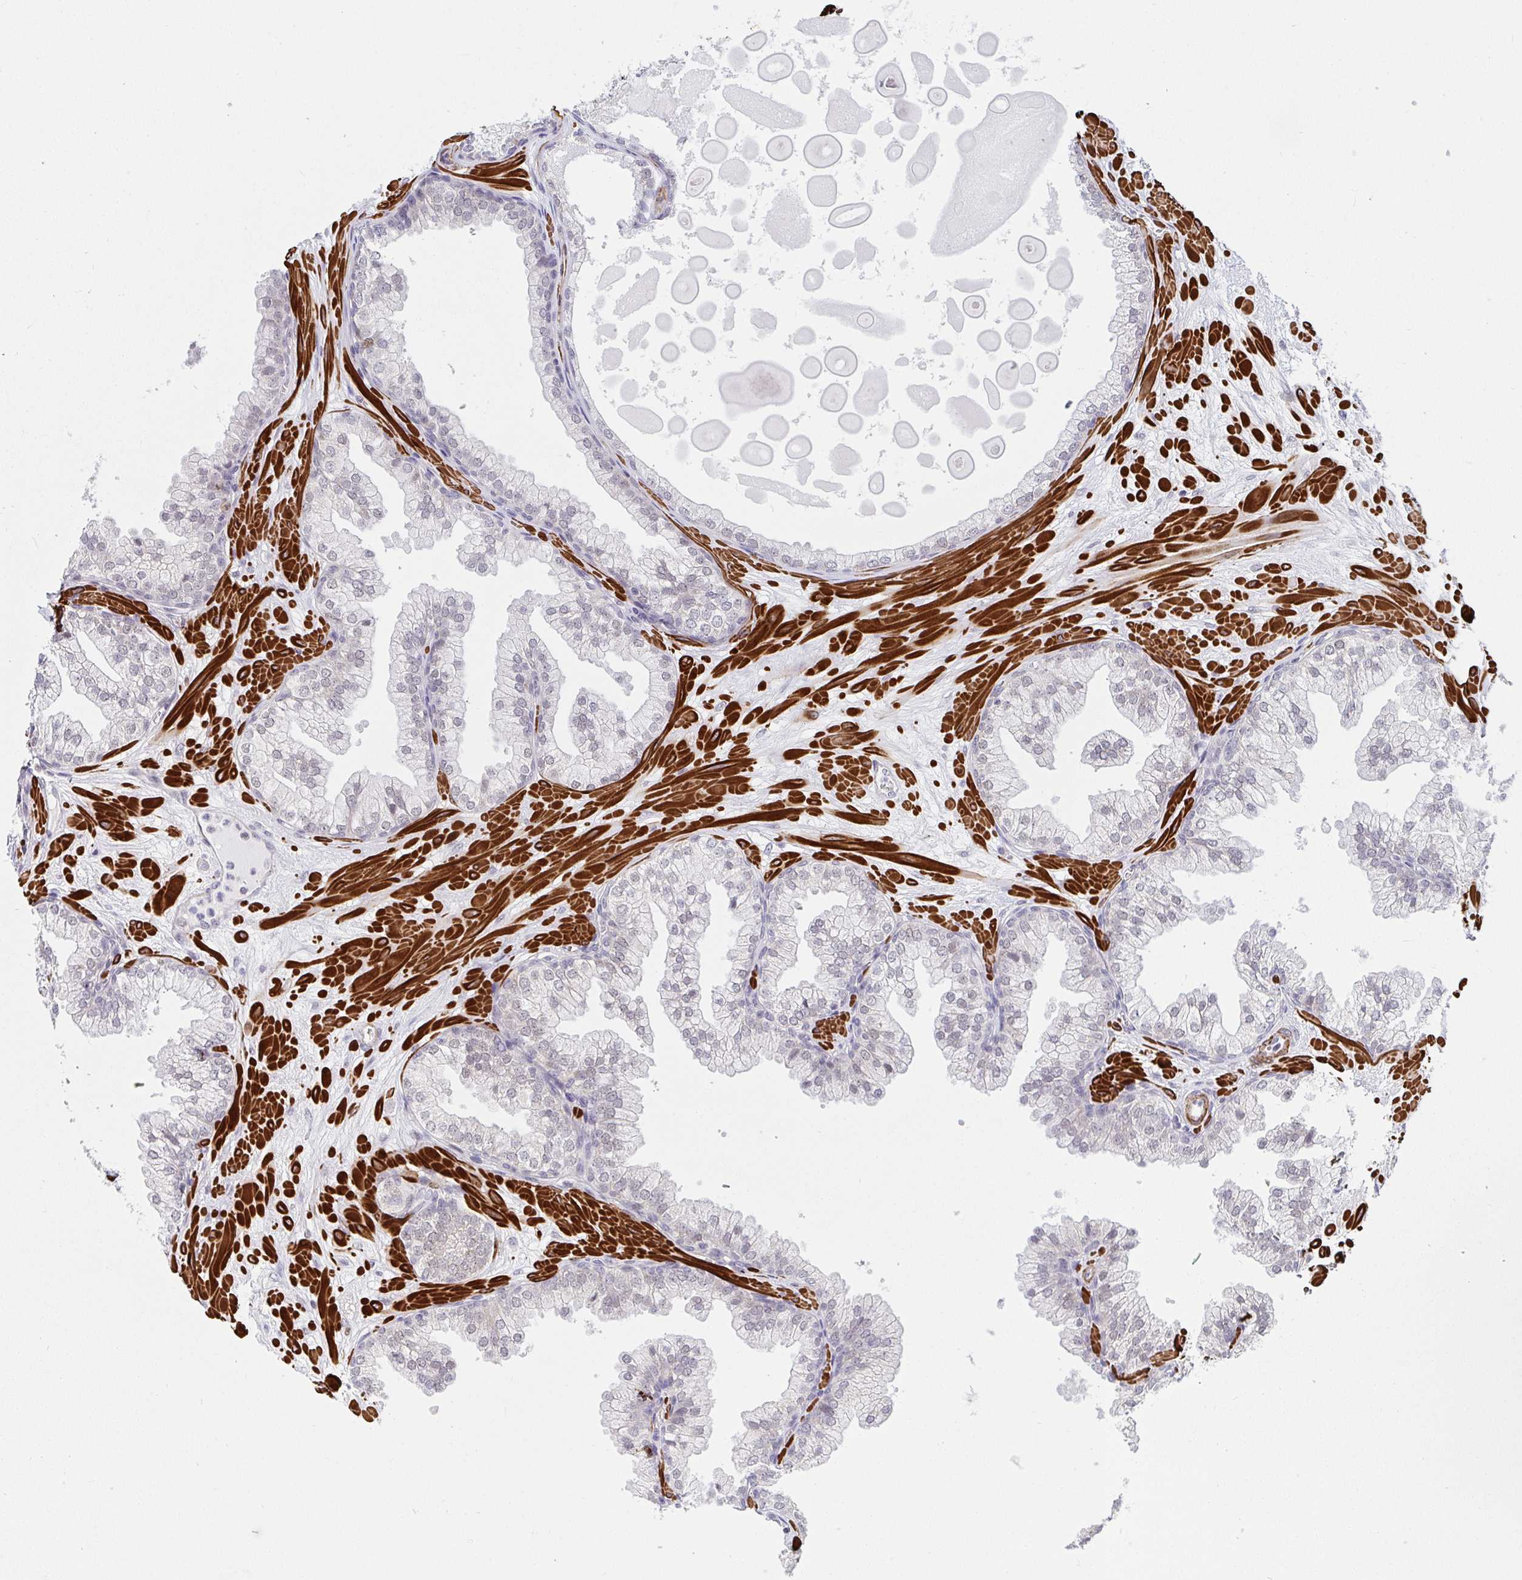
{"staining": {"intensity": "weak", "quantity": "<25%", "location": "nuclear"}, "tissue": "prostate", "cell_type": "Glandular cells", "image_type": "normal", "snomed": [{"axis": "morphology", "description": "Normal tissue, NOS"}, {"axis": "topography", "description": "Prostate"}, {"axis": "topography", "description": "Peripheral nerve tissue"}], "caption": "The micrograph reveals no significant positivity in glandular cells of prostate.", "gene": "GINS2", "patient": {"sex": "male", "age": 61}}